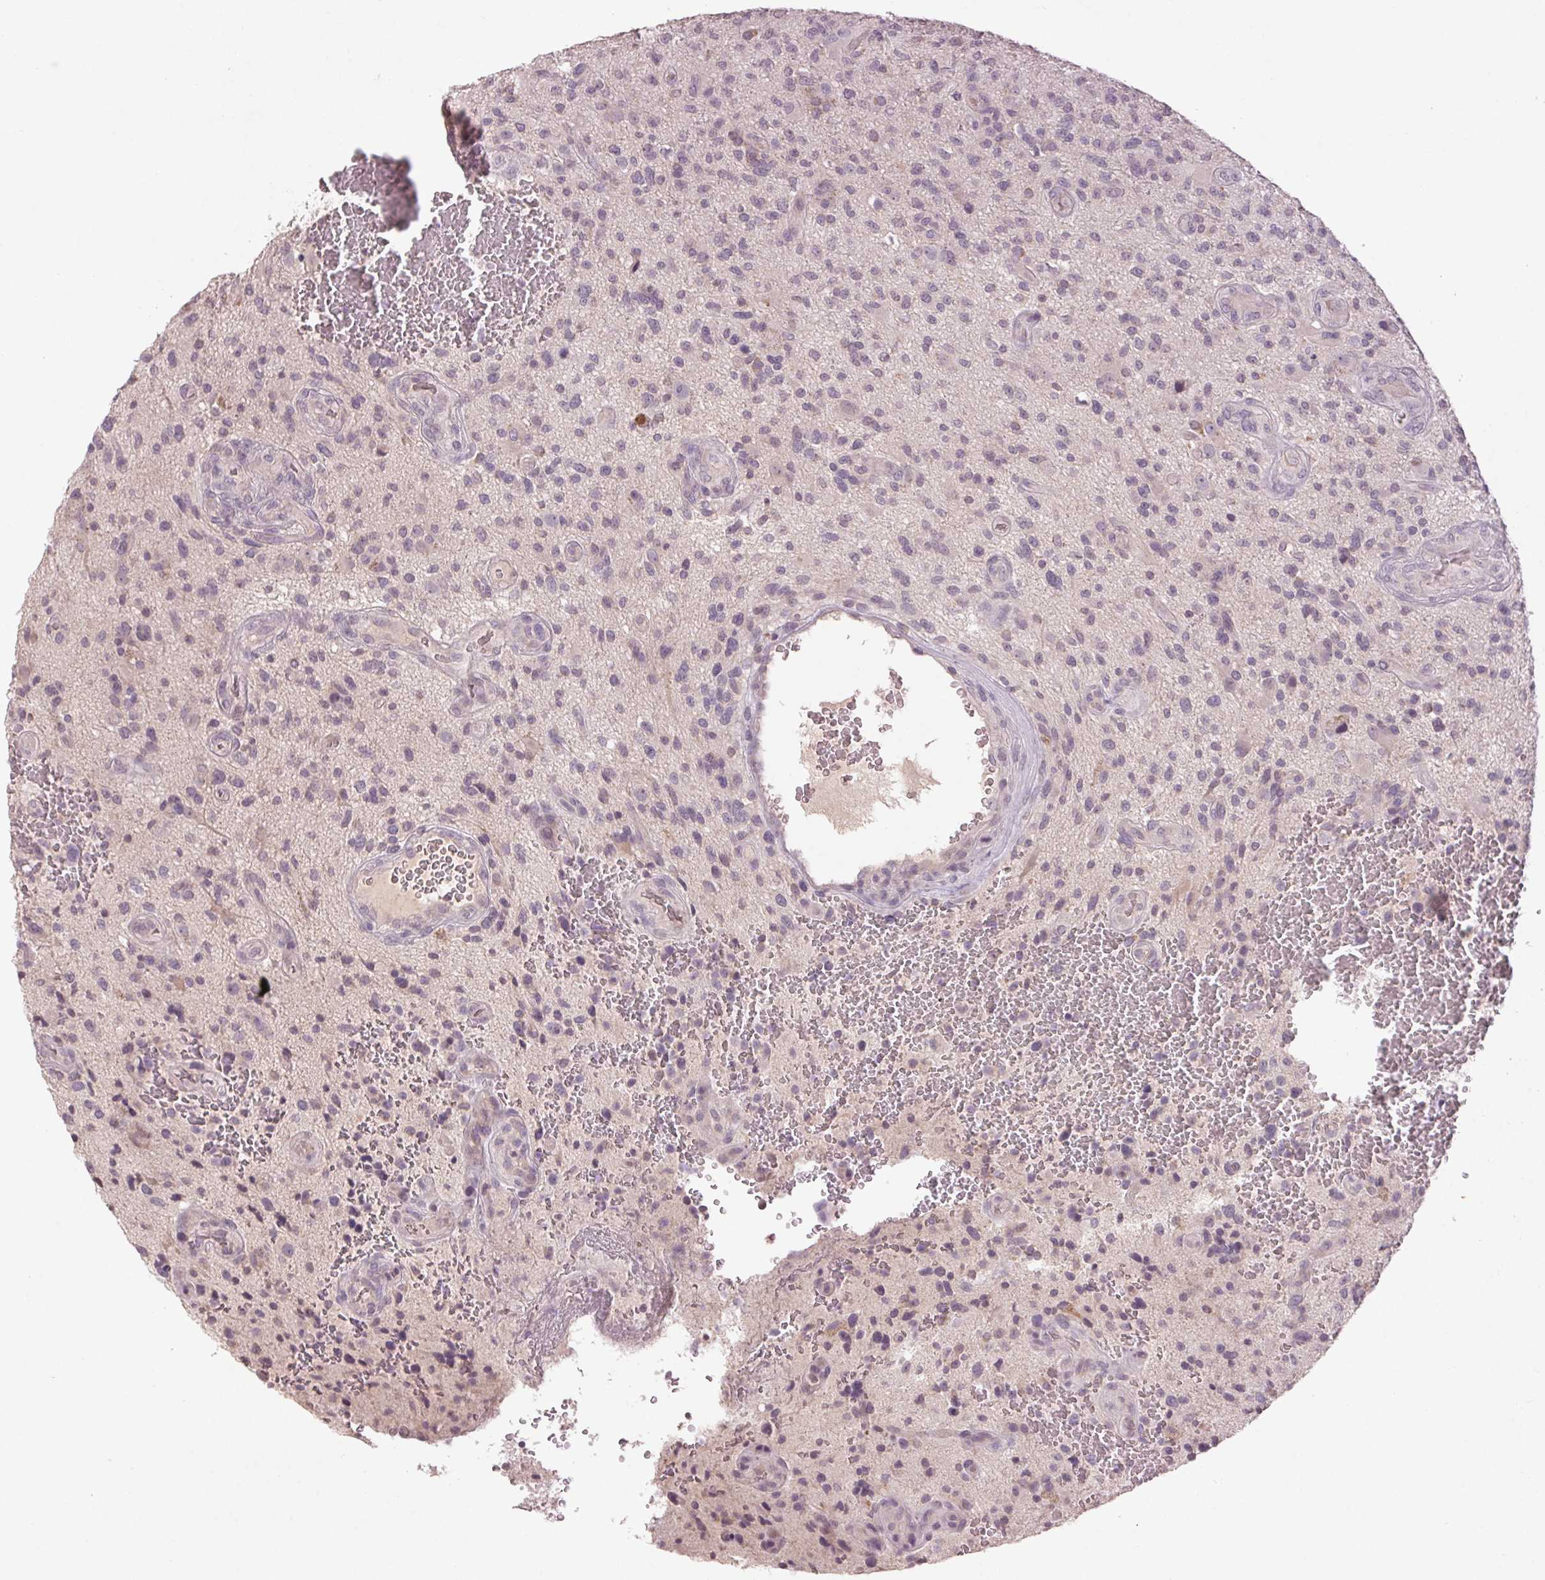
{"staining": {"intensity": "negative", "quantity": "none", "location": "none"}, "tissue": "glioma", "cell_type": "Tumor cells", "image_type": "cancer", "snomed": [{"axis": "morphology", "description": "Glioma, malignant, High grade"}, {"axis": "topography", "description": "Brain"}], "caption": "Tumor cells show no significant protein positivity in glioma.", "gene": "KLRC3", "patient": {"sex": "male", "age": 47}}